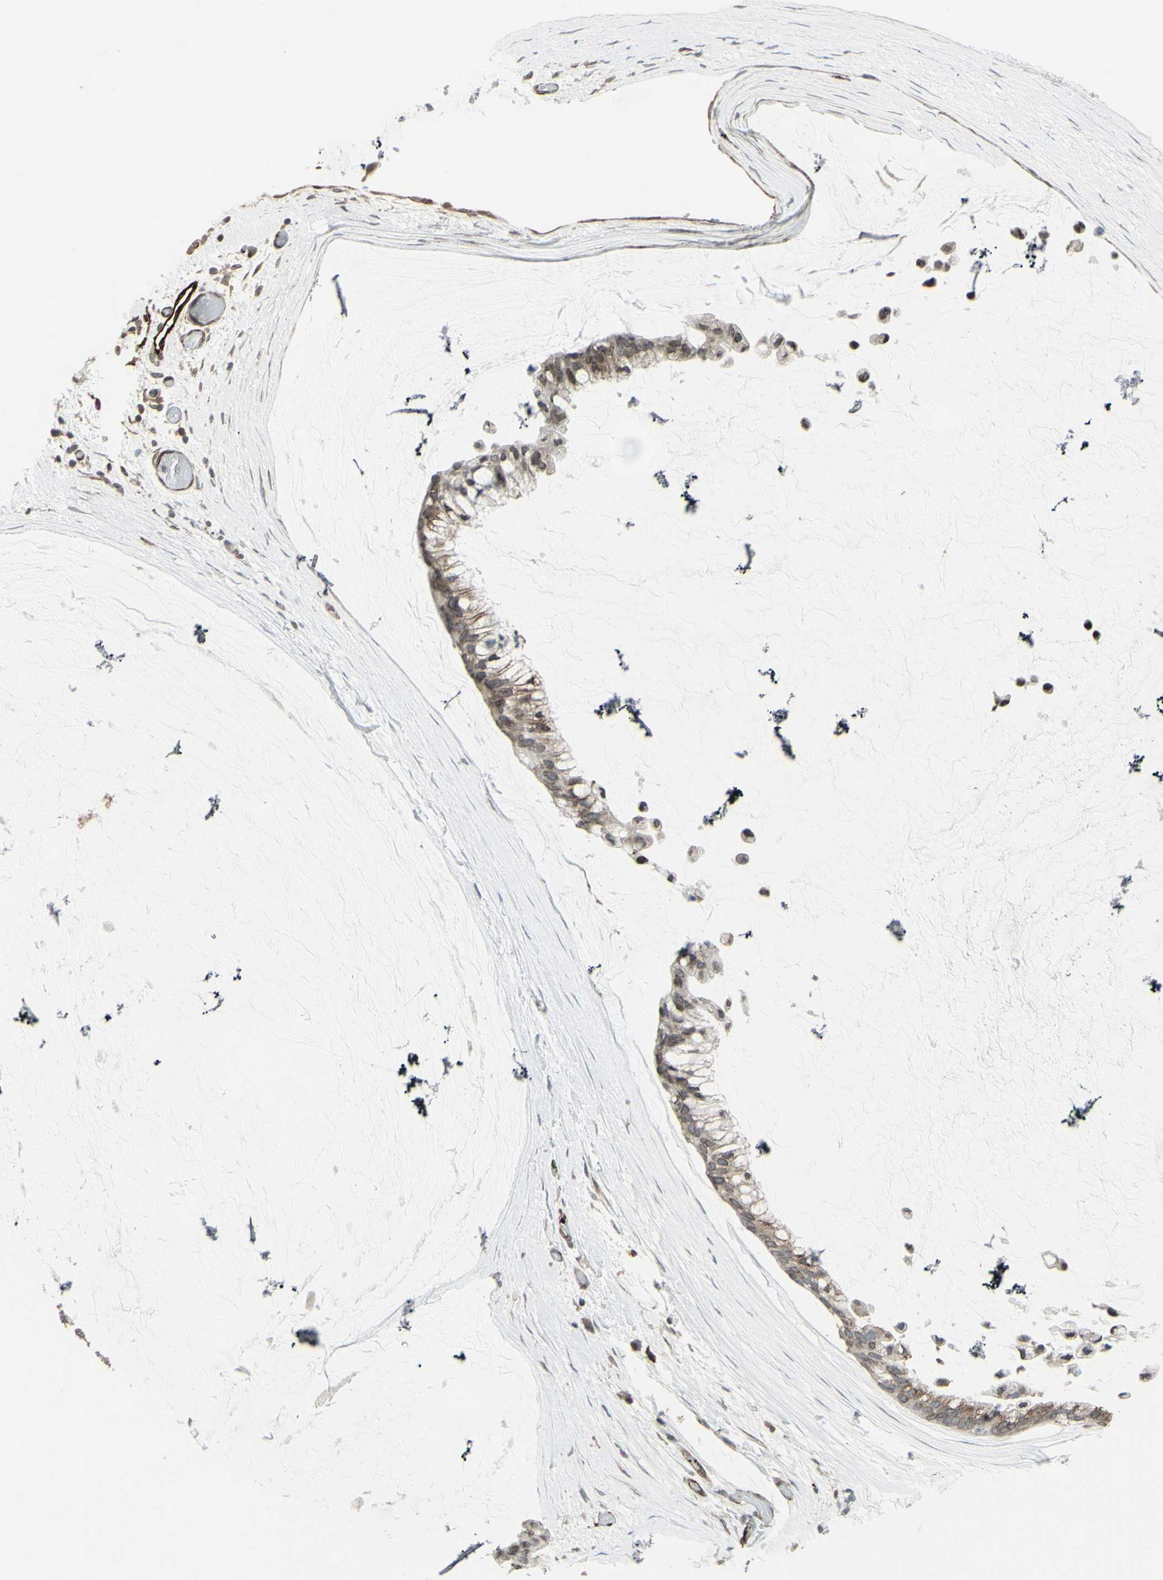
{"staining": {"intensity": "moderate", "quantity": ">75%", "location": "cytoplasmic/membranous,nuclear"}, "tissue": "ovarian cancer", "cell_type": "Tumor cells", "image_type": "cancer", "snomed": [{"axis": "morphology", "description": "Cystadenocarcinoma, mucinous, NOS"}, {"axis": "topography", "description": "Ovary"}], "caption": "The photomicrograph exhibits a brown stain indicating the presence of a protein in the cytoplasmic/membranous and nuclear of tumor cells in mucinous cystadenocarcinoma (ovarian).", "gene": "DTX3L", "patient": {"sex": "female", "age": 39}}